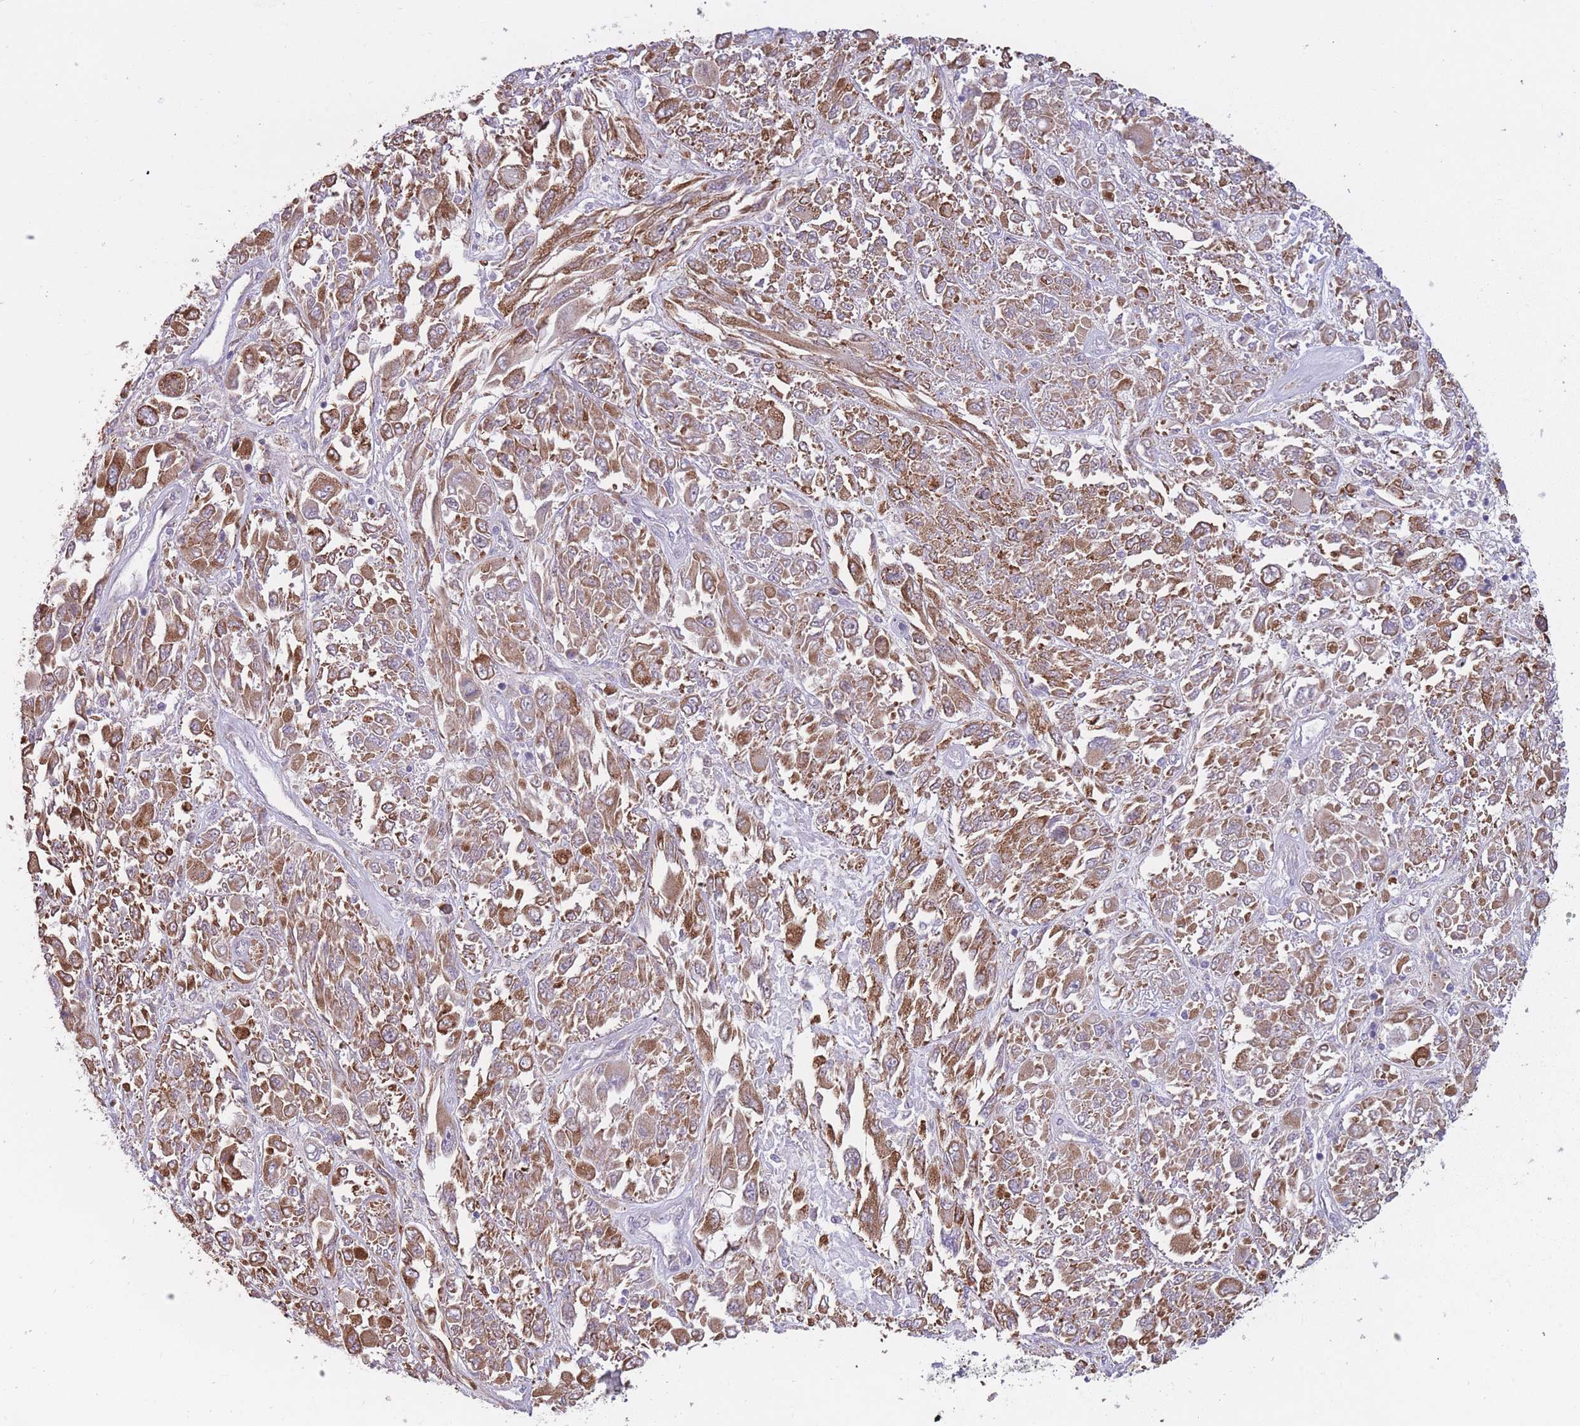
{"staining": {"intensity": "moderate", "quantity": ">75%", "location": "cytoplasmic/membranous"}, "tissue": "melanoma", "cell_type": "Tumor cells", "image_type": "cancer", "snomed": [{"axis": "morphology", "description": "Malignant melanoma, NOS"}, {"axis": "topography", "description": "Skin"}], "caption": "Brown immunohistochemical staining in human malignant melanoma displays moderate cytoplasmic/membranous expression in about >75% of tumor cells. The protein is shown in brown color, while the nuclei are stained blue.", "gene": "TRAPPC5", "patient": {"sex": "female", "age": 91}}